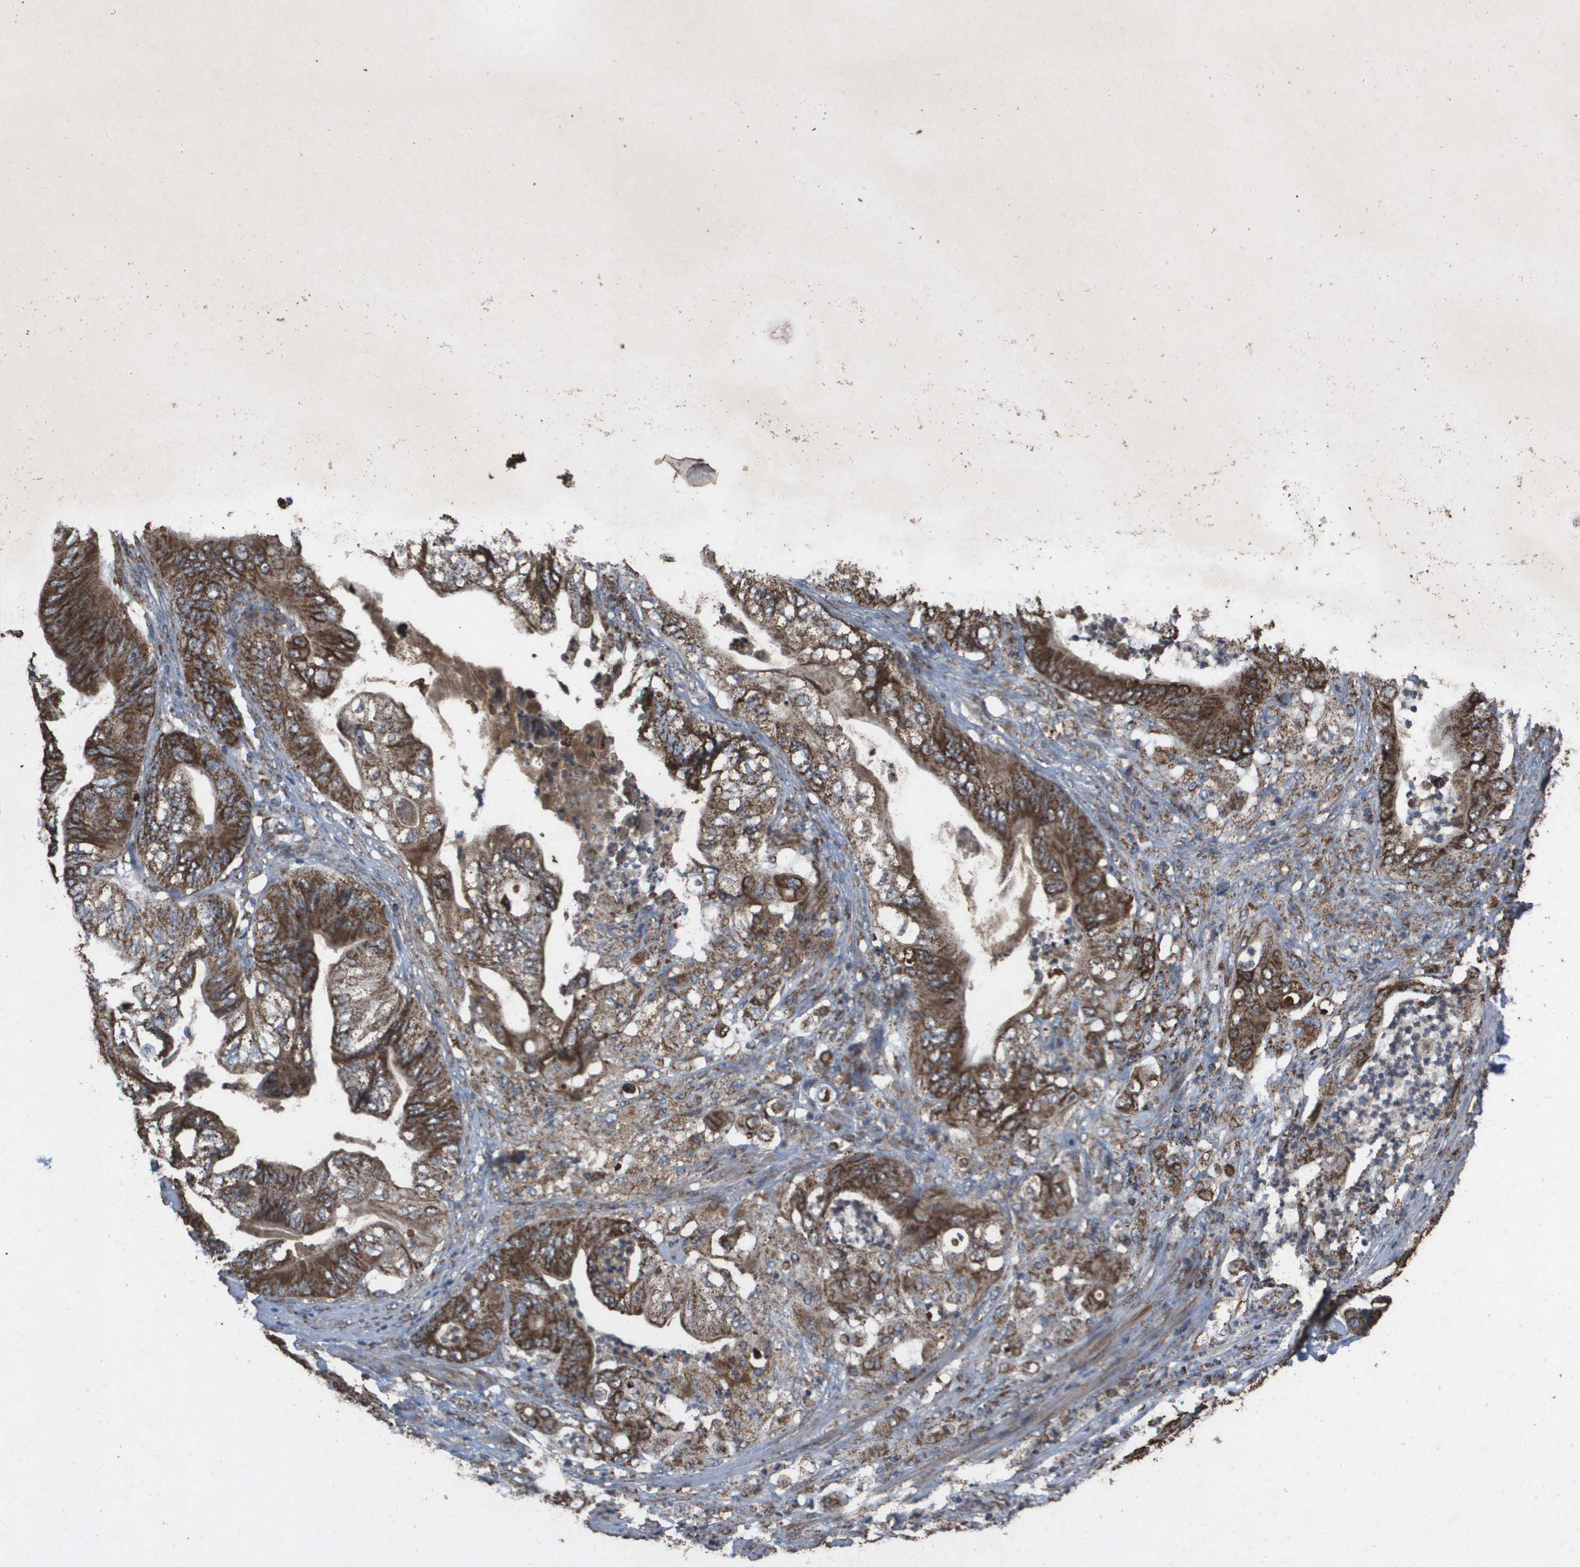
{"staining": {"intensity": "strong", "quantity": ">75%", "location": "cytoplasmic/membranous"}, "tissue": "stomach cancer", "cell_type": "Tumor cells", "image_type": "cancer", "snomed": [{"axis": "morphology", "description": "Adenocarcinoma, NOS"}, {"axis": "topography", "description": "Stomach"}], "caption": "IHC (DAB) staining of stomach cancer displays strong cytoplasmic/membranous protein positivity in about >75% of tumor cells.", "gene": "HSPE1", "patient": {"sex": "female", "age": 73}}